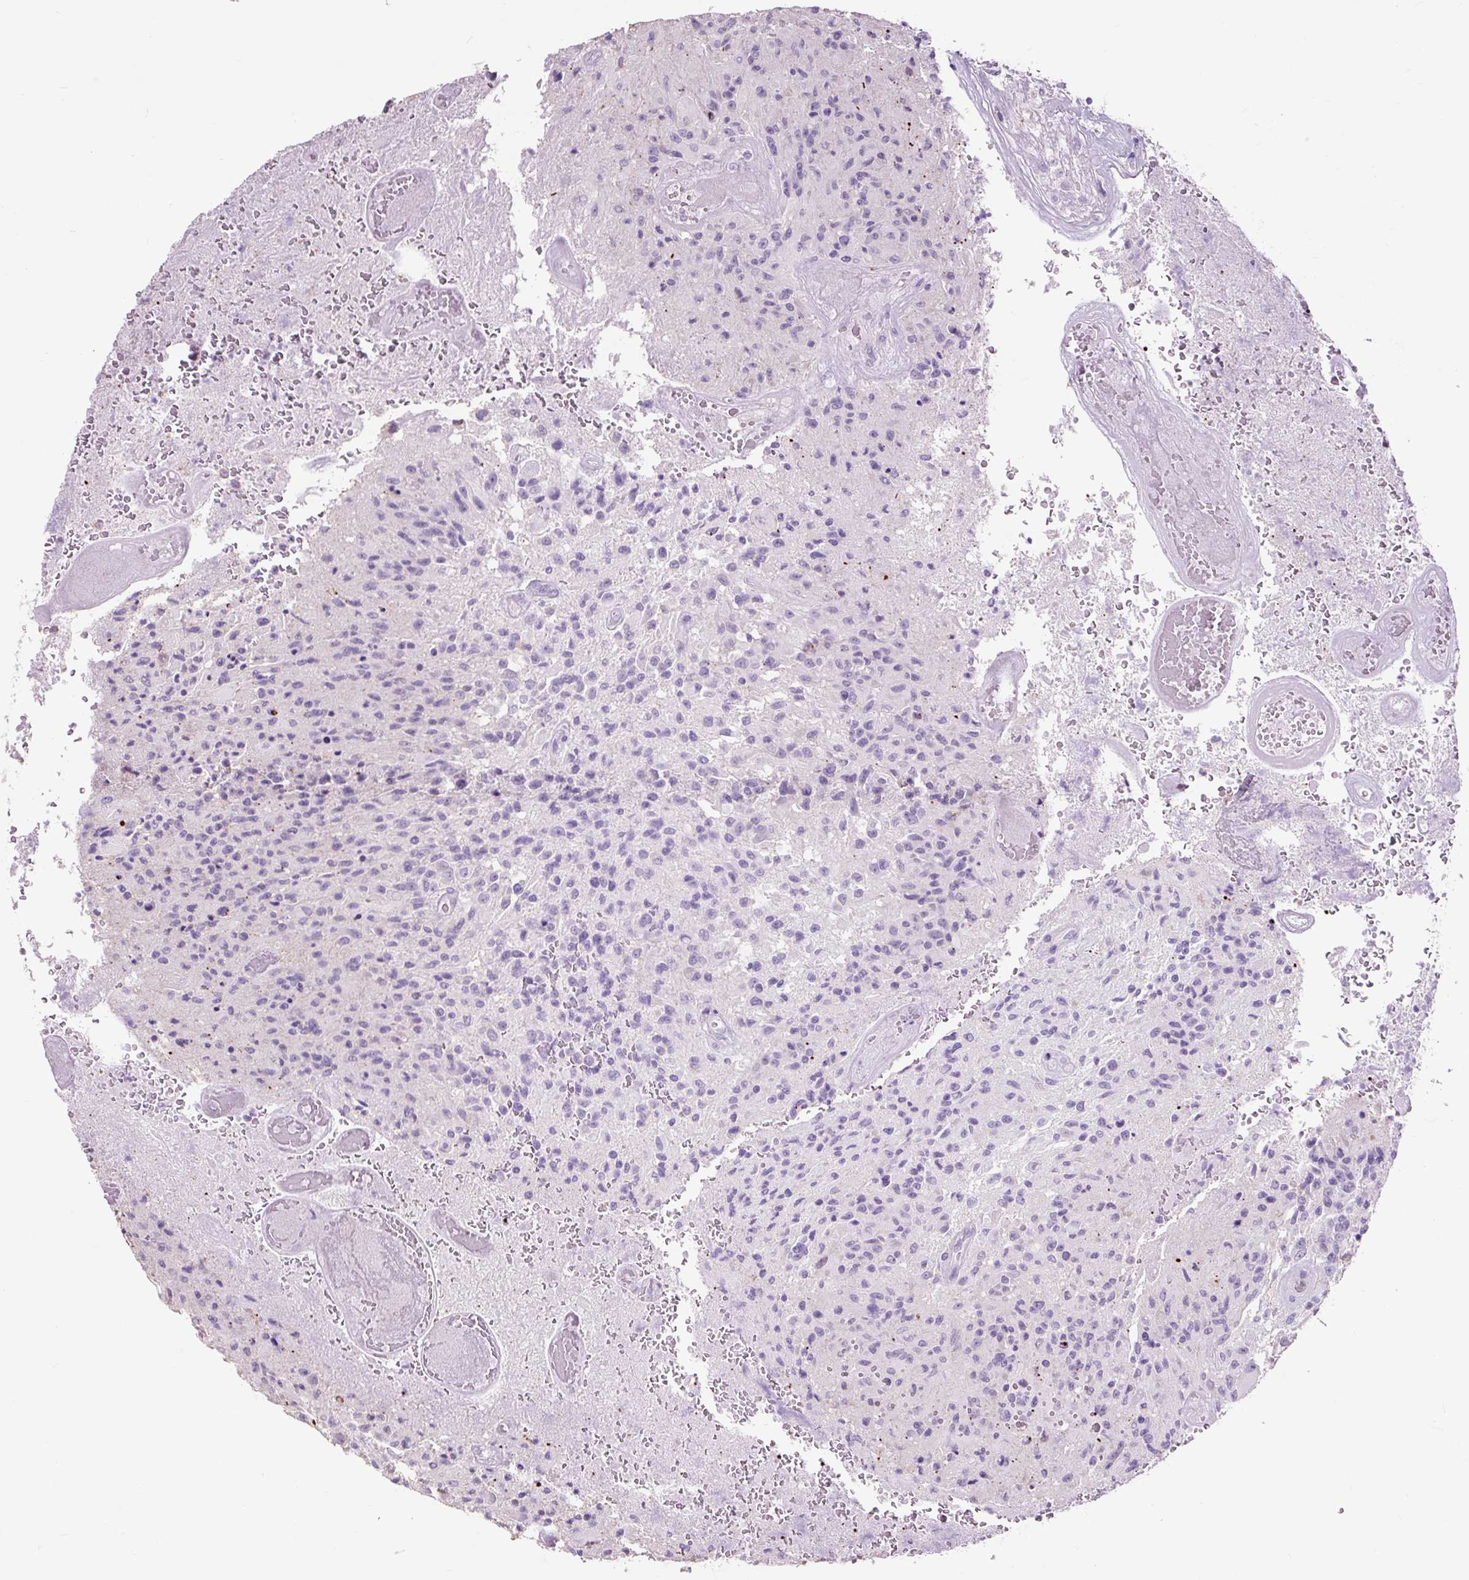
{"staining": {"intensity": "negative", "quantity": "none", "location": "none"}, "tissue": "glioma", "cell_type": "Tumor cells", "image_type": "cancer", "snomed": [{"axis": "morphology", "description": "Normal tissue, NOS"}, {"axis": "morphology", "description": "Glioma, malignant, High grade"}, {"axis": "topography", "description": "Cerebral cortex"}], "caption": "Glioma was stained to show a protein in brown. There is no significant positivity in tumor cells.", "gene": "OR10A7", "patient": {"sex": "male", "age": 56}}